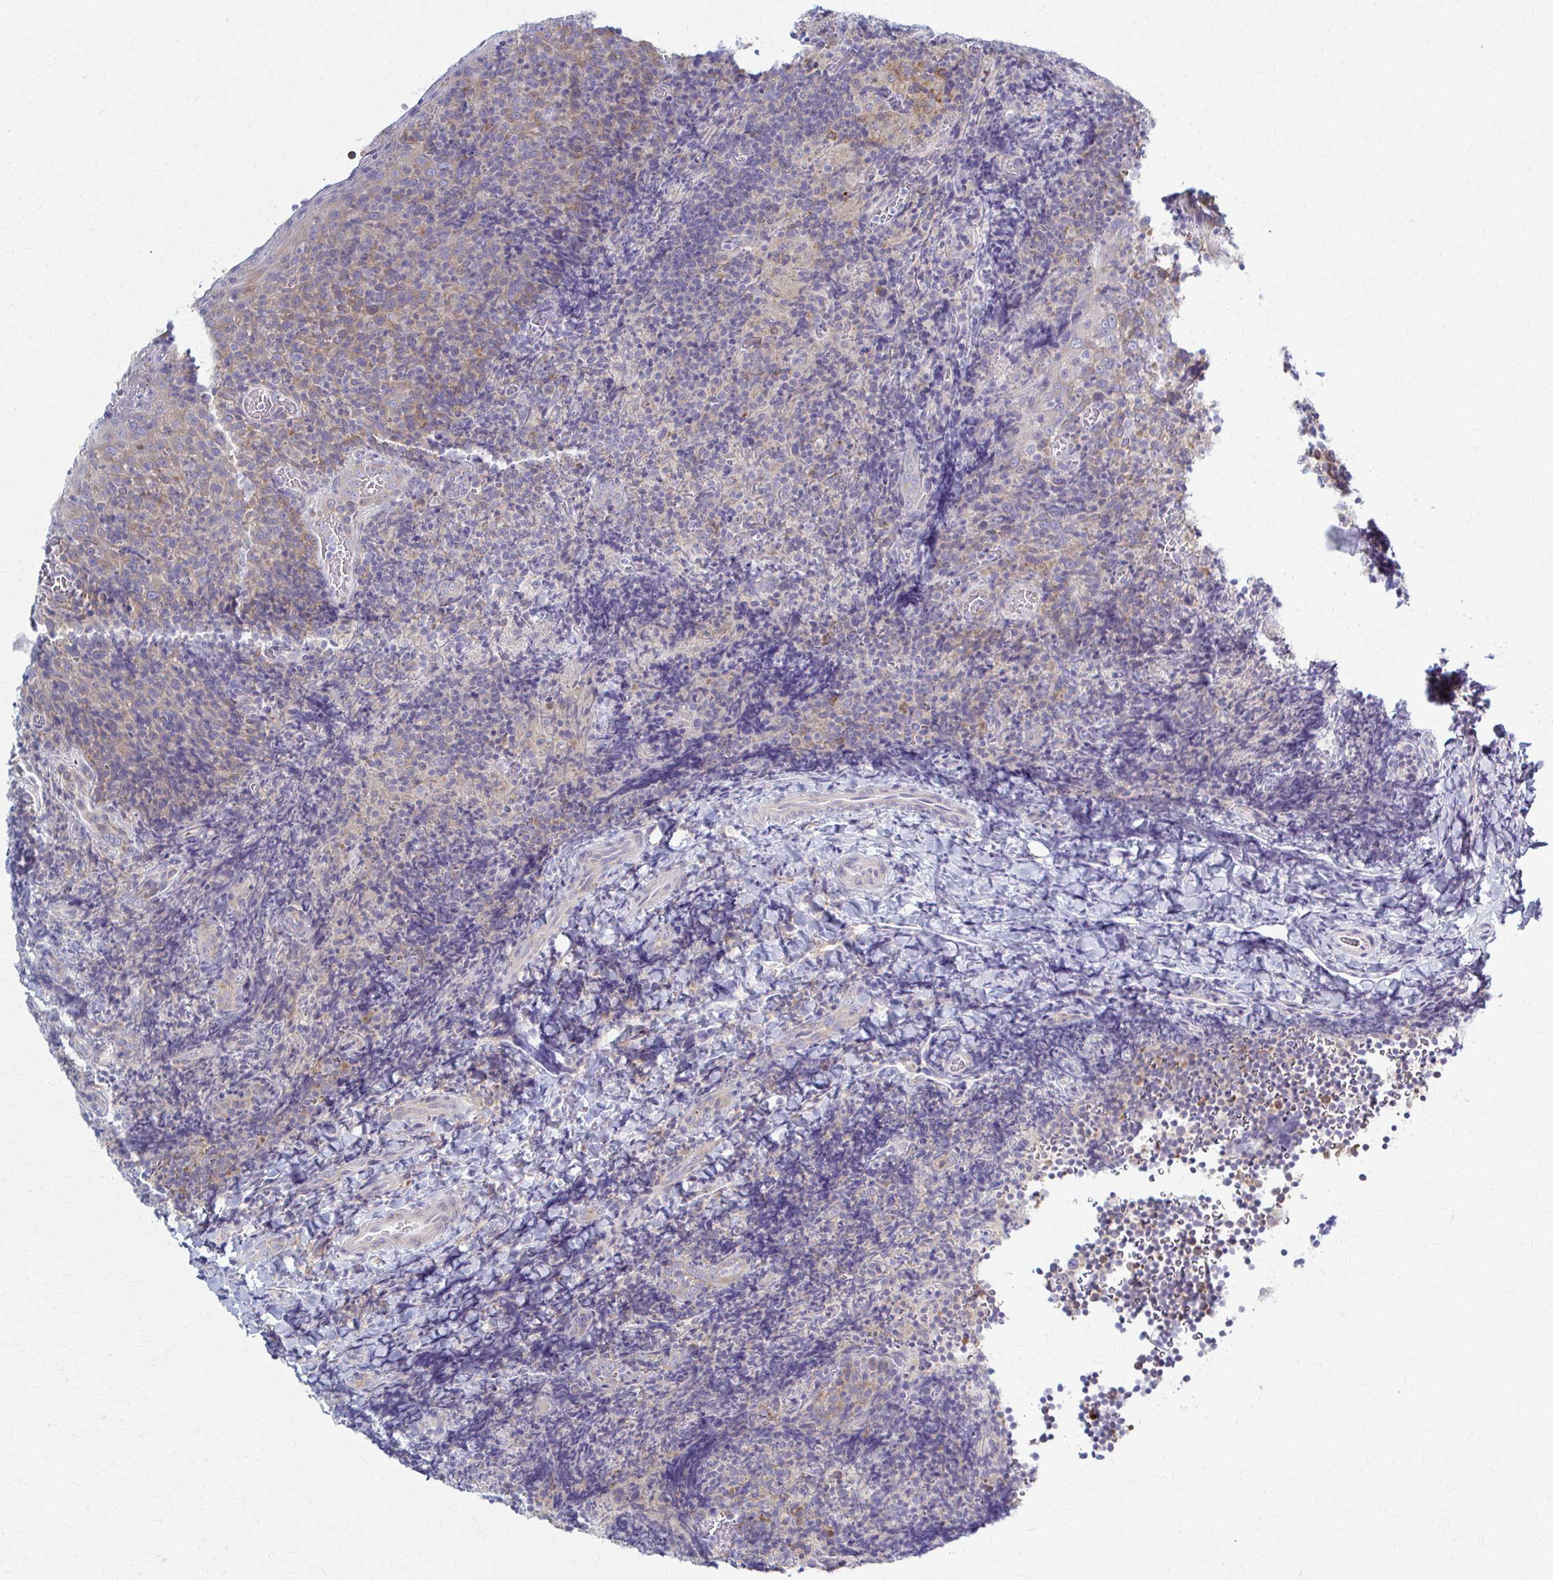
{"staining": {"intensity": "negative", "quantity": "none", "location": "none"}, "tissue": "tonsil", "cell_type": "Non-germinal center cells", "image_type": "normal", "snomed": [{"axis": "morphology", "description": "Normal tissue, NOS"}, {"axis": "topography", "description": "Tonsil"}], "caption": "Tonsil stained for a protein using IHC shows no expression non-germinal center cells.", "gene": "PRKRA", "patient": {"sex": "male", "age": 17}}